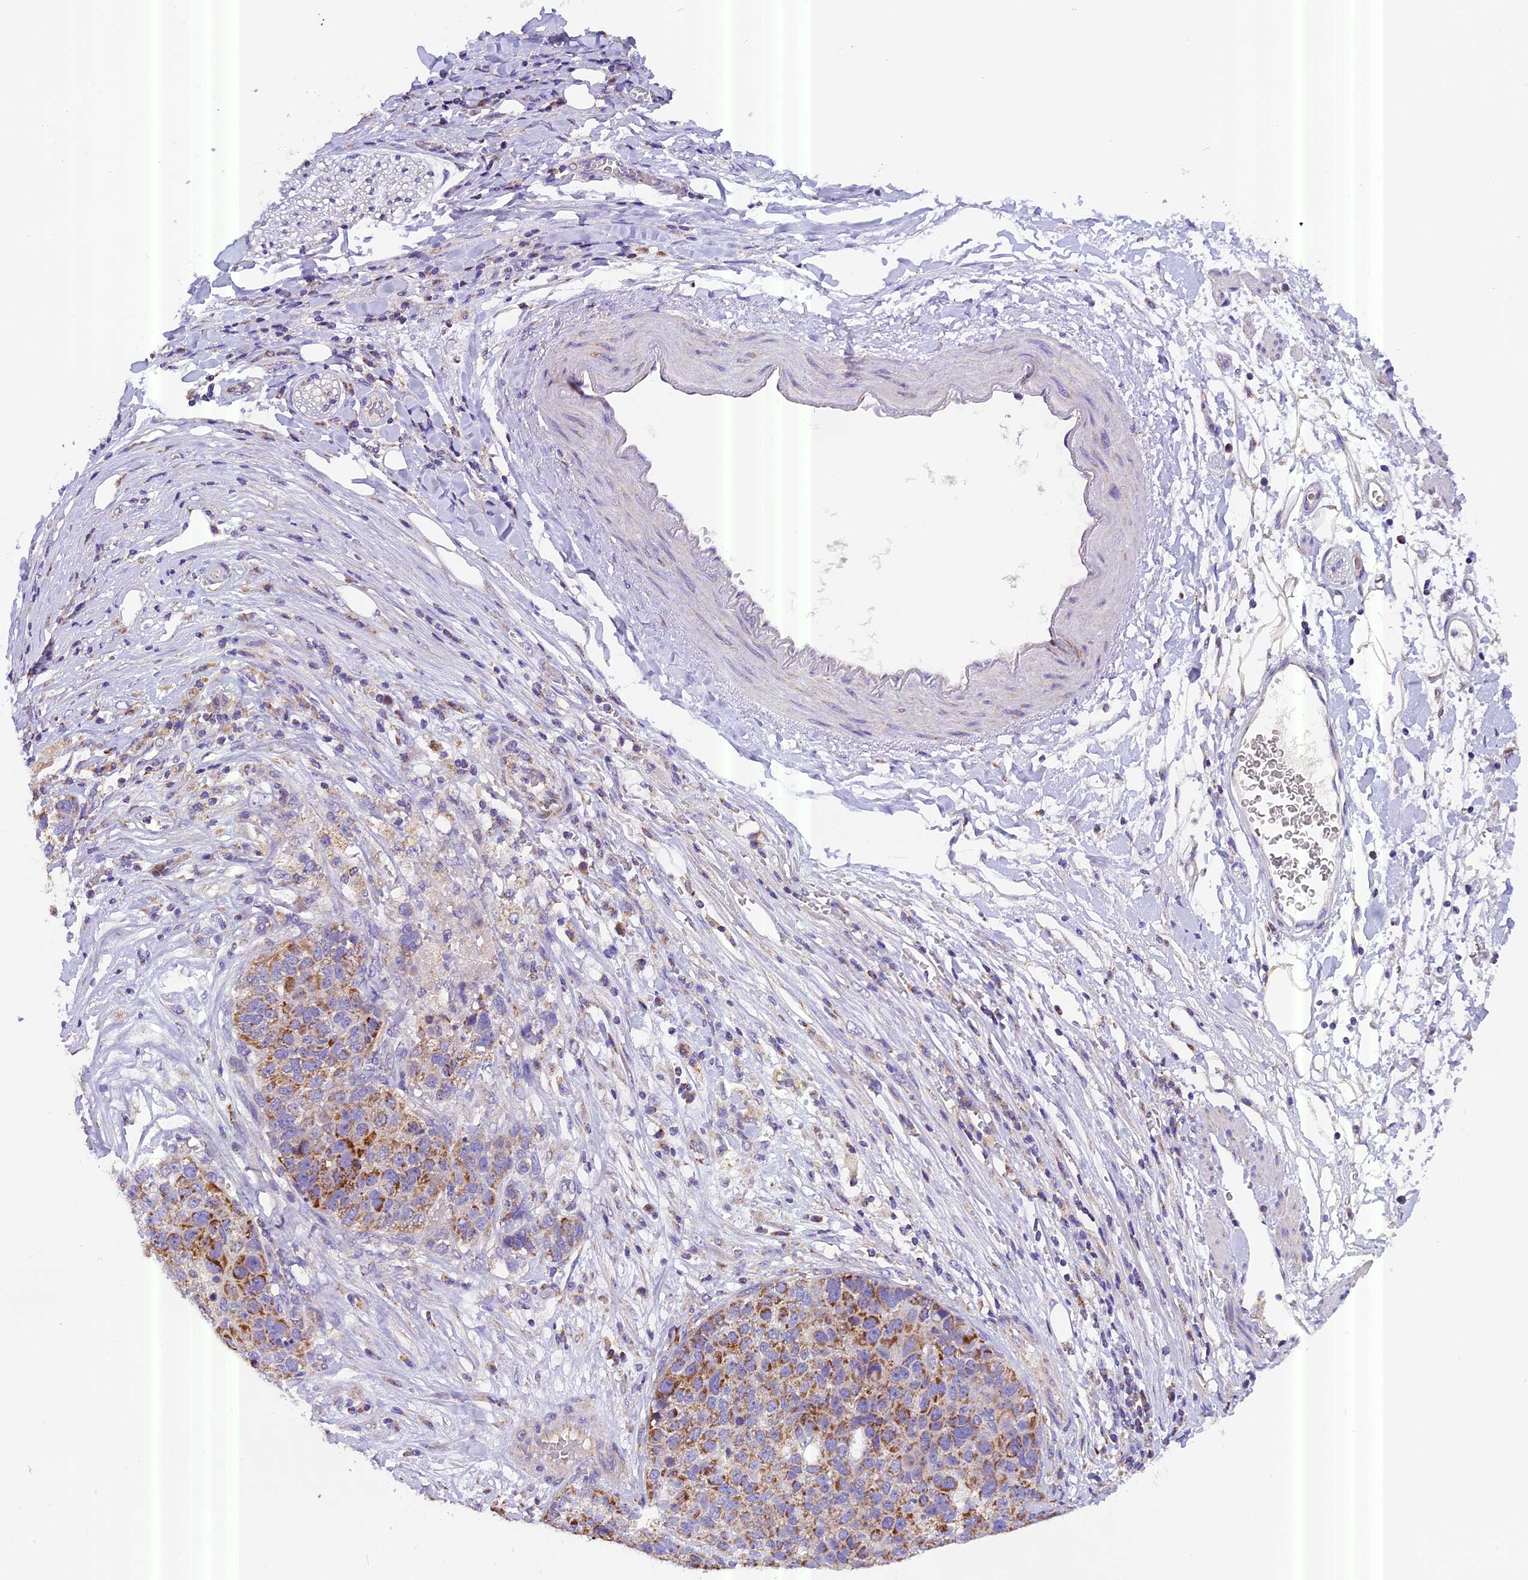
{"staining": {"intensity": "moderate", "quantity": ">75%", "location": "cytoplasmic/membranous"}, "tissue": "pancreatic cancer", "cell_type": "Tumor cells", "image_type": "cancer", "snomed": [{"axis": "morphology", "description": "Adenocarcinoma, NOS"}, {"axis": "topography", "description": "Pancreas"}], "caption": "This is a photomicrograph of immunohistochemistry staining of pancreatic cancer (adenocarcinoma), which shows moderate positivity in the cytoplasmic/membranous of tumor cells.", "gene": "MGME1", "patient": {"sex": "female", "age": 61}}